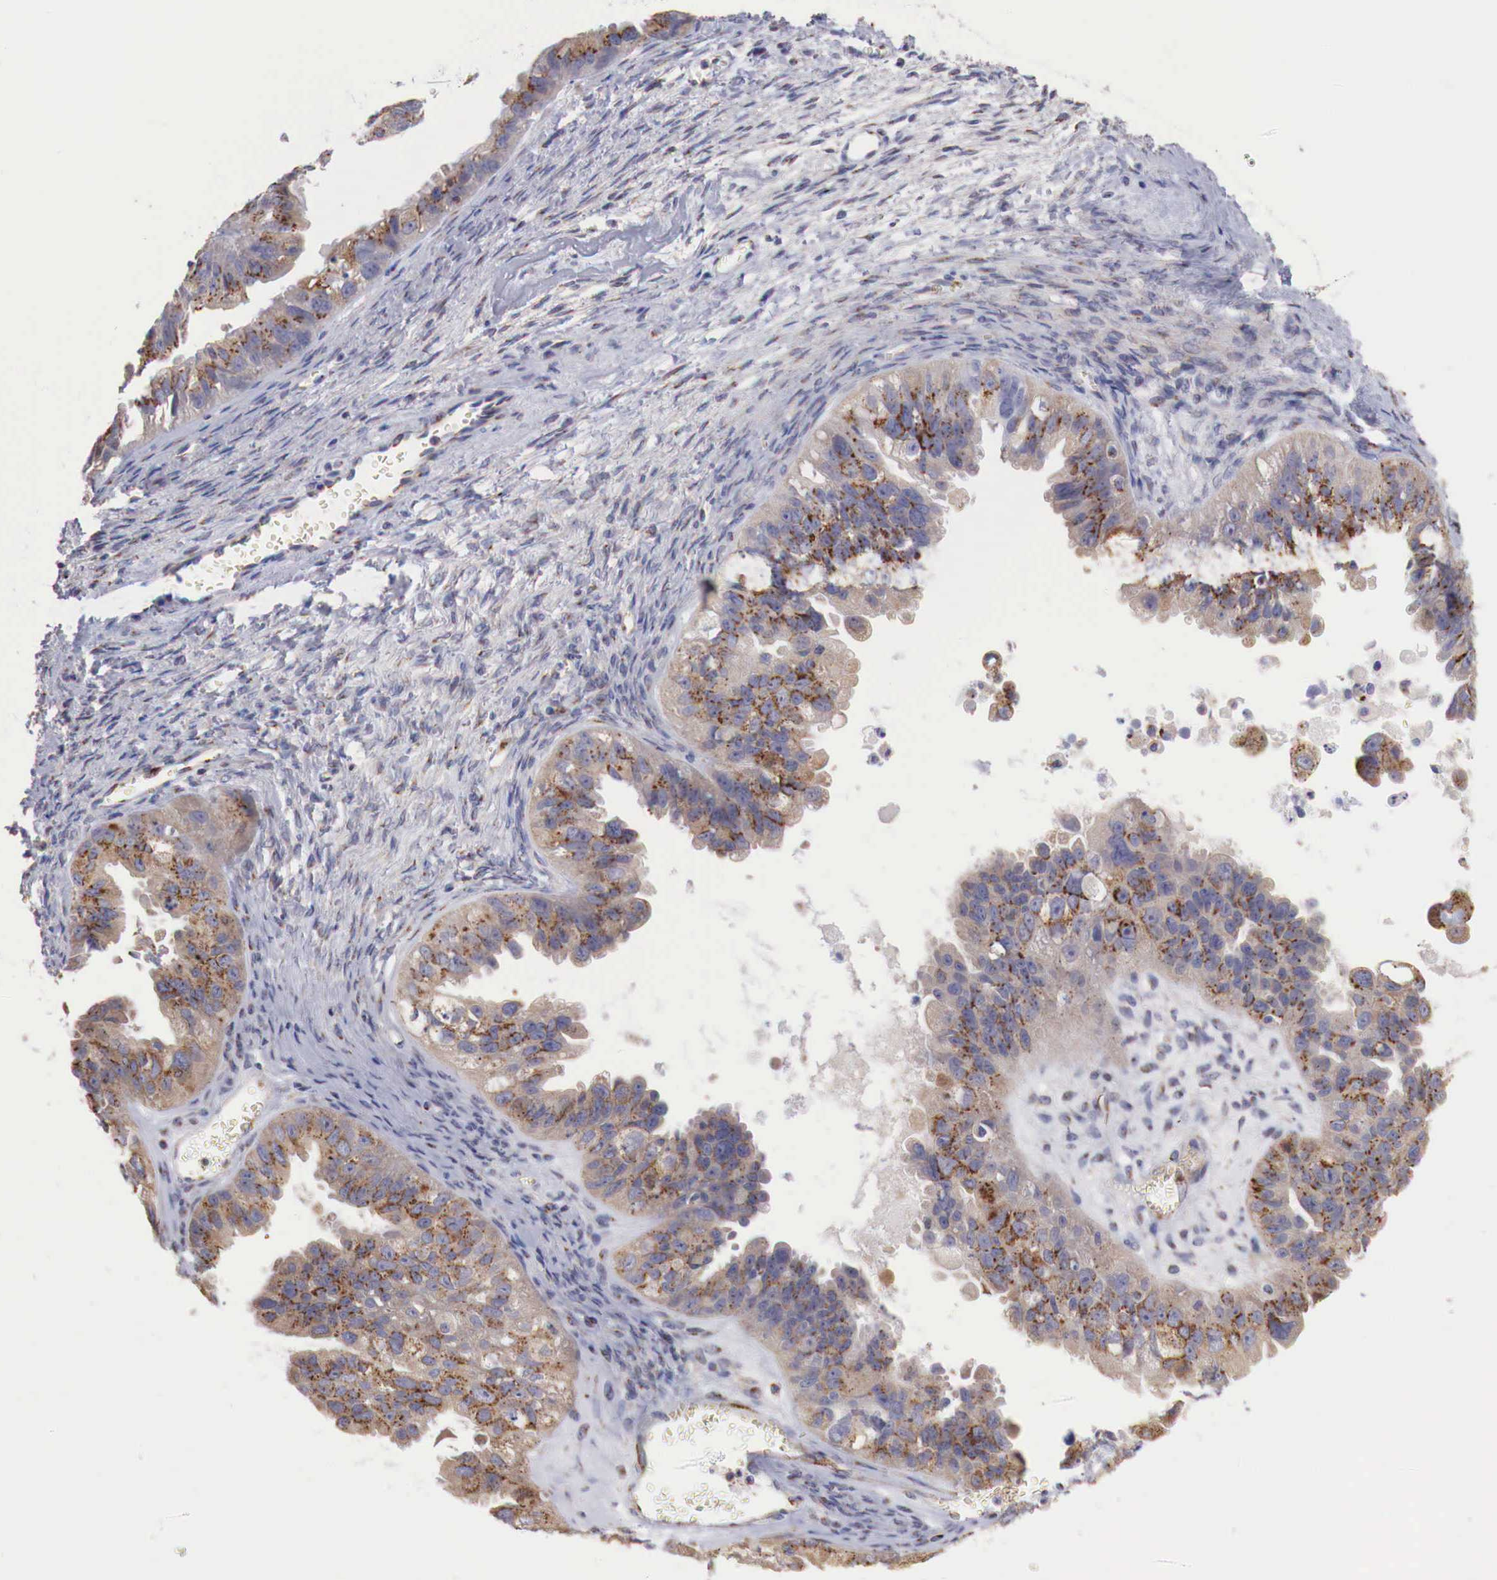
{"staining": {"intensity": "moderate", "quantity": ">75%", "location": "cytoplasmic/membranous"}, "tissue": "ovarian cancer", "cell_type": "Tumor cells", "image_type": "cancer", "snomed": [{"axis": "morphology", "description": "Carcinoma, endometroid"}, {"axis": "topography", "description": "Ovary"}], "caption": "A brown stain labels moderate cytoplasmic/membranous staining of a protein in human ovarian endometroid carcinoma tumor cells.", "gene": "SYAP1", "patient": {"sex": "female", "age": 85}}